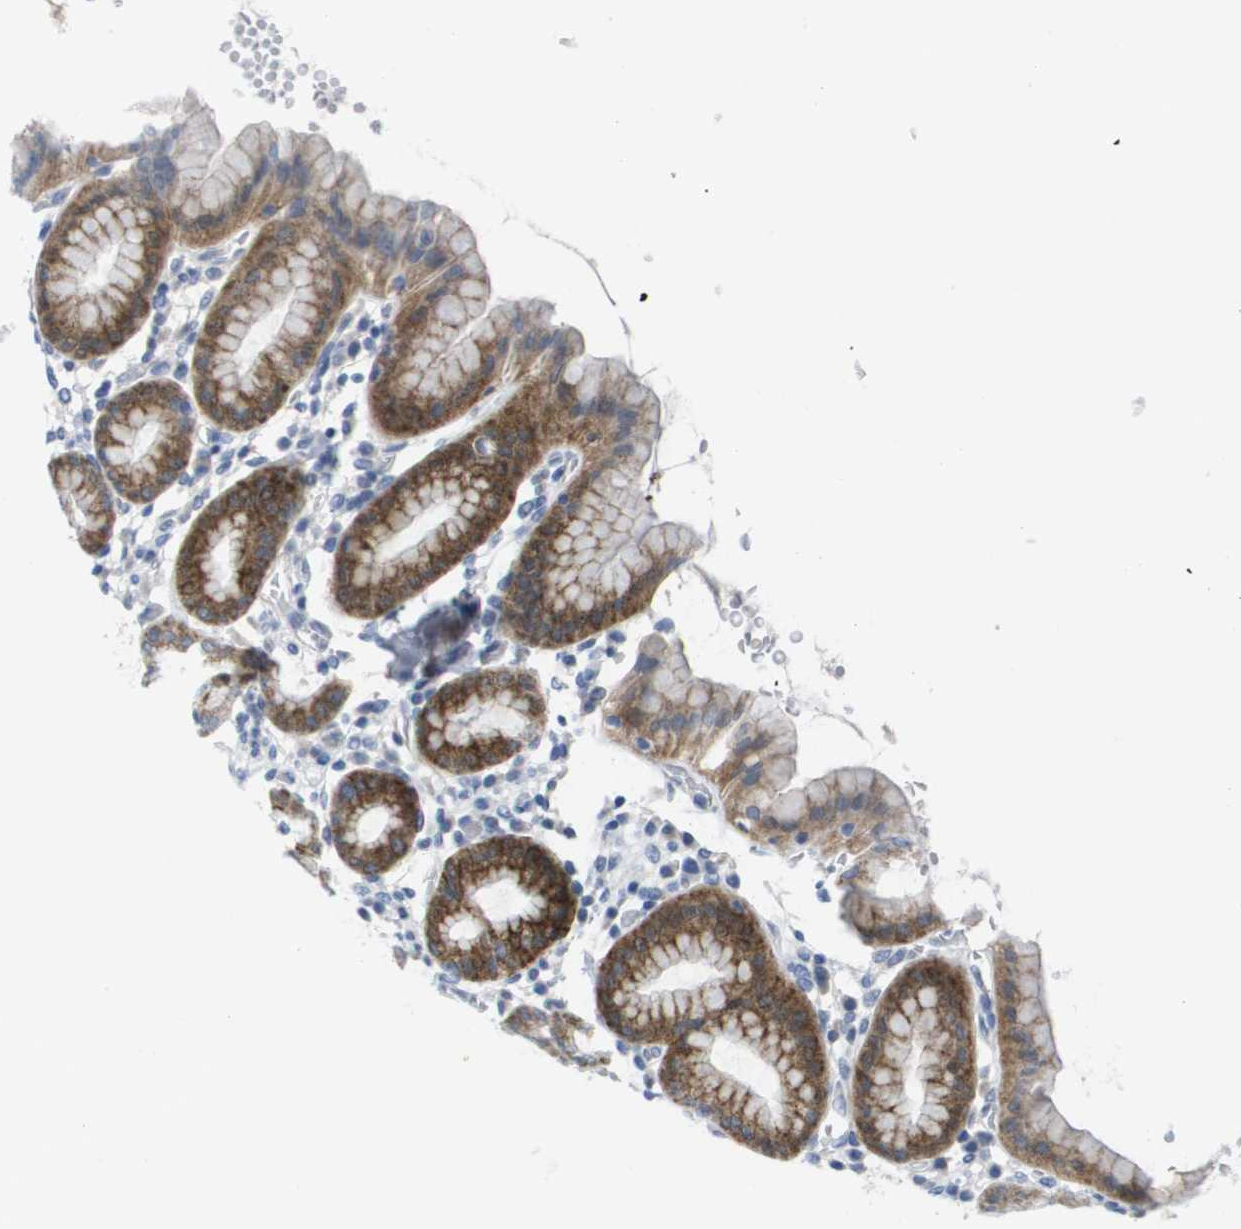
{"staining": {"intensity": "moderate", "quantity": ">75%", "location": "cytoplasmic/membranous"}, "tissue": "stomach", "cell_type": "Glandular cells", "image_type": "normal", "snomed": [{"axis": "morphology", "description": "Normal tissue, NOS"}, {"axis": "topography", "description": "Stomach, upper"}], "caption": "Unremarkable stomach shows moderate cytoplasmic/membranous positivity in about >75% of glandular cells Immunohistochemistry stains the protein of interest in brown and the nuclei are stained blue..", "gene": "PDE4A", "patient": {"sex": "male", "age": 68}}